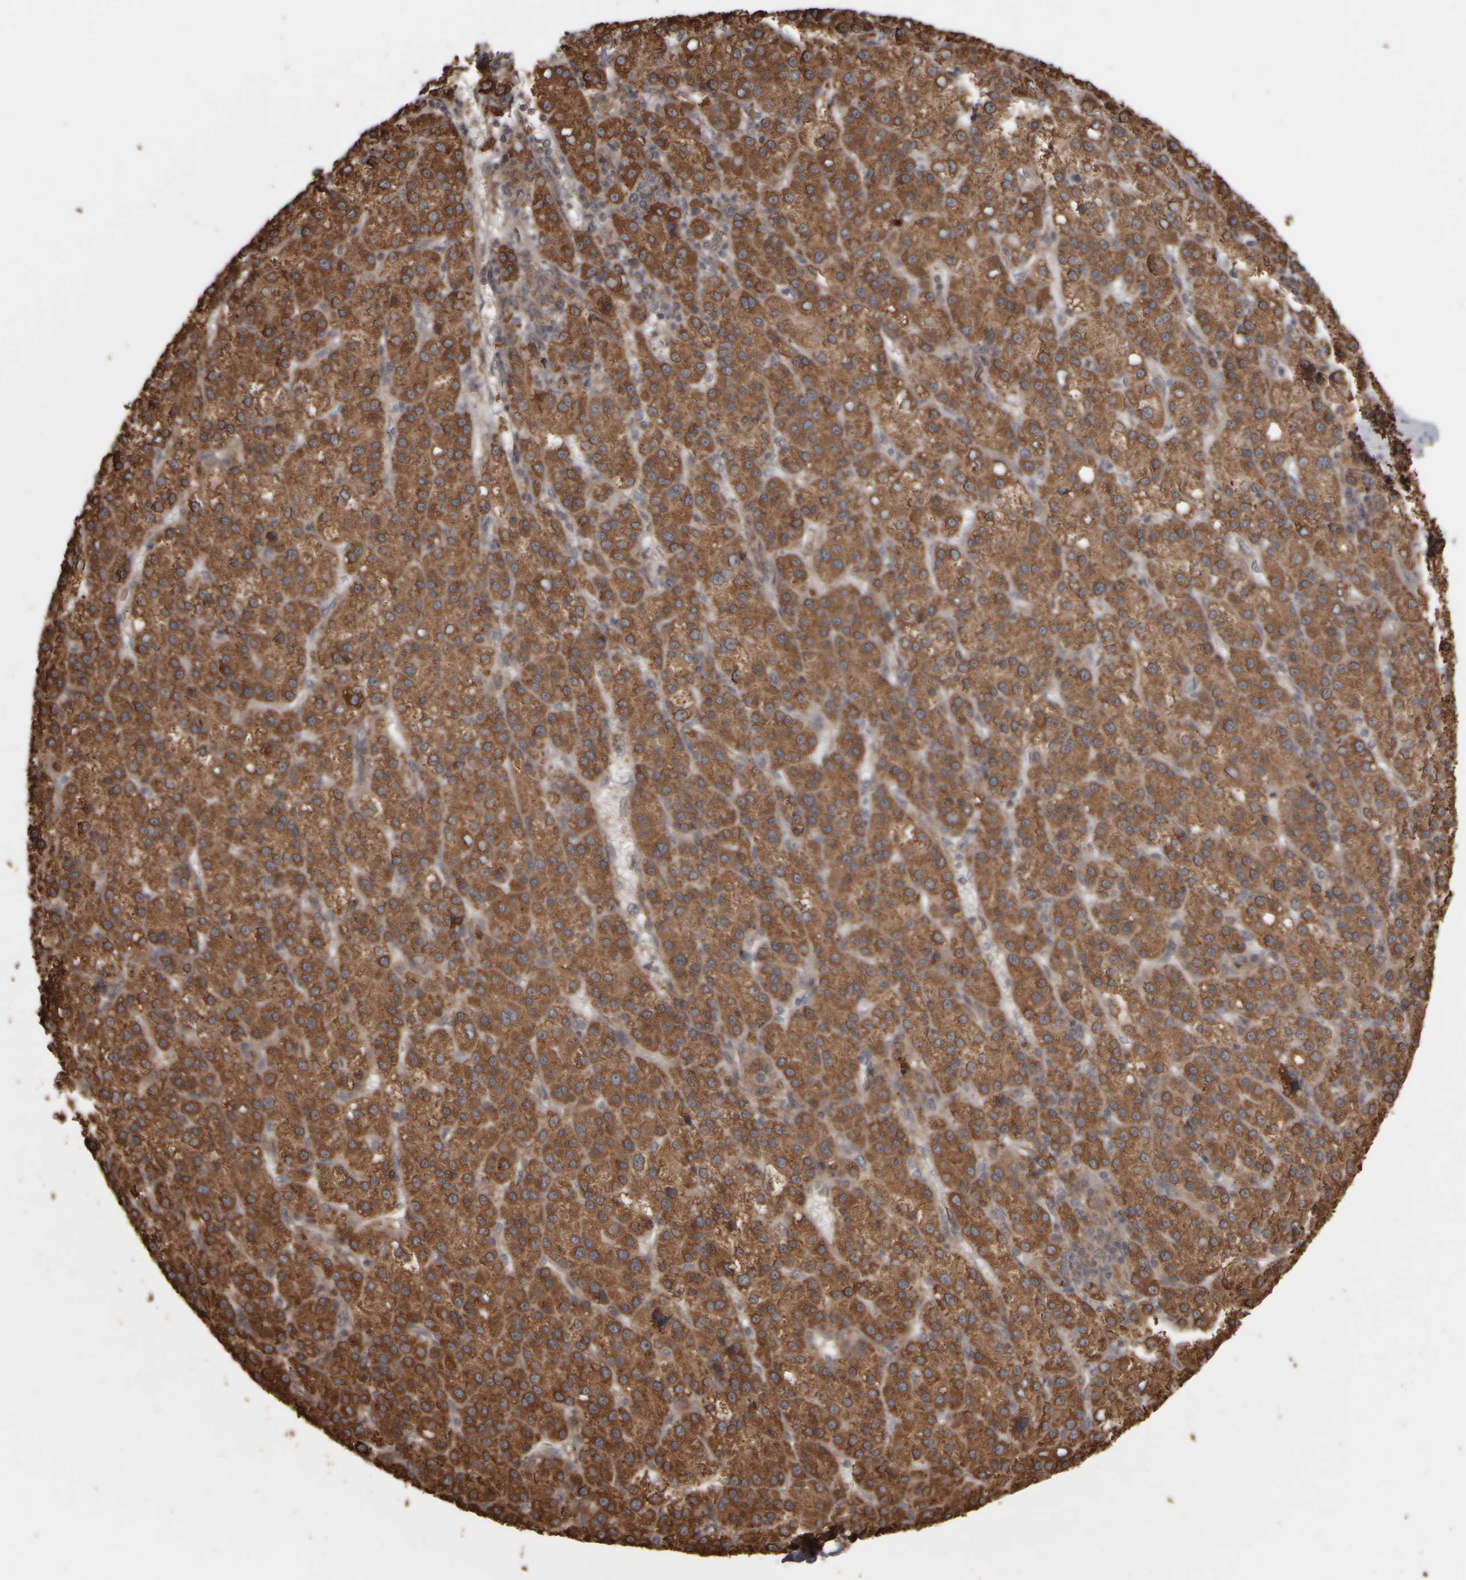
{"staining": {"intensity": "strong", "quantity": ">75%", "location": "cytoplasmic/membranous"}, "tissue": "liver cancer", "cell_type": "Tumor cells", "image_type": "cancer", "snomed": [{"axis": "morphology", "description": "Carcinoma, Hepatocellular, NOS"}, {"axis": "topography", "description": "Liver"}], "caption": "Immunohistochemistry (IHC) of human hepatocellular carcinoma (liver) shows high levels of strong cytoplasmic/membranous expression in approximately >75% of tumor cells.", "gene": "AGBL3", "patient": {"sex": "female", "age": 58}}